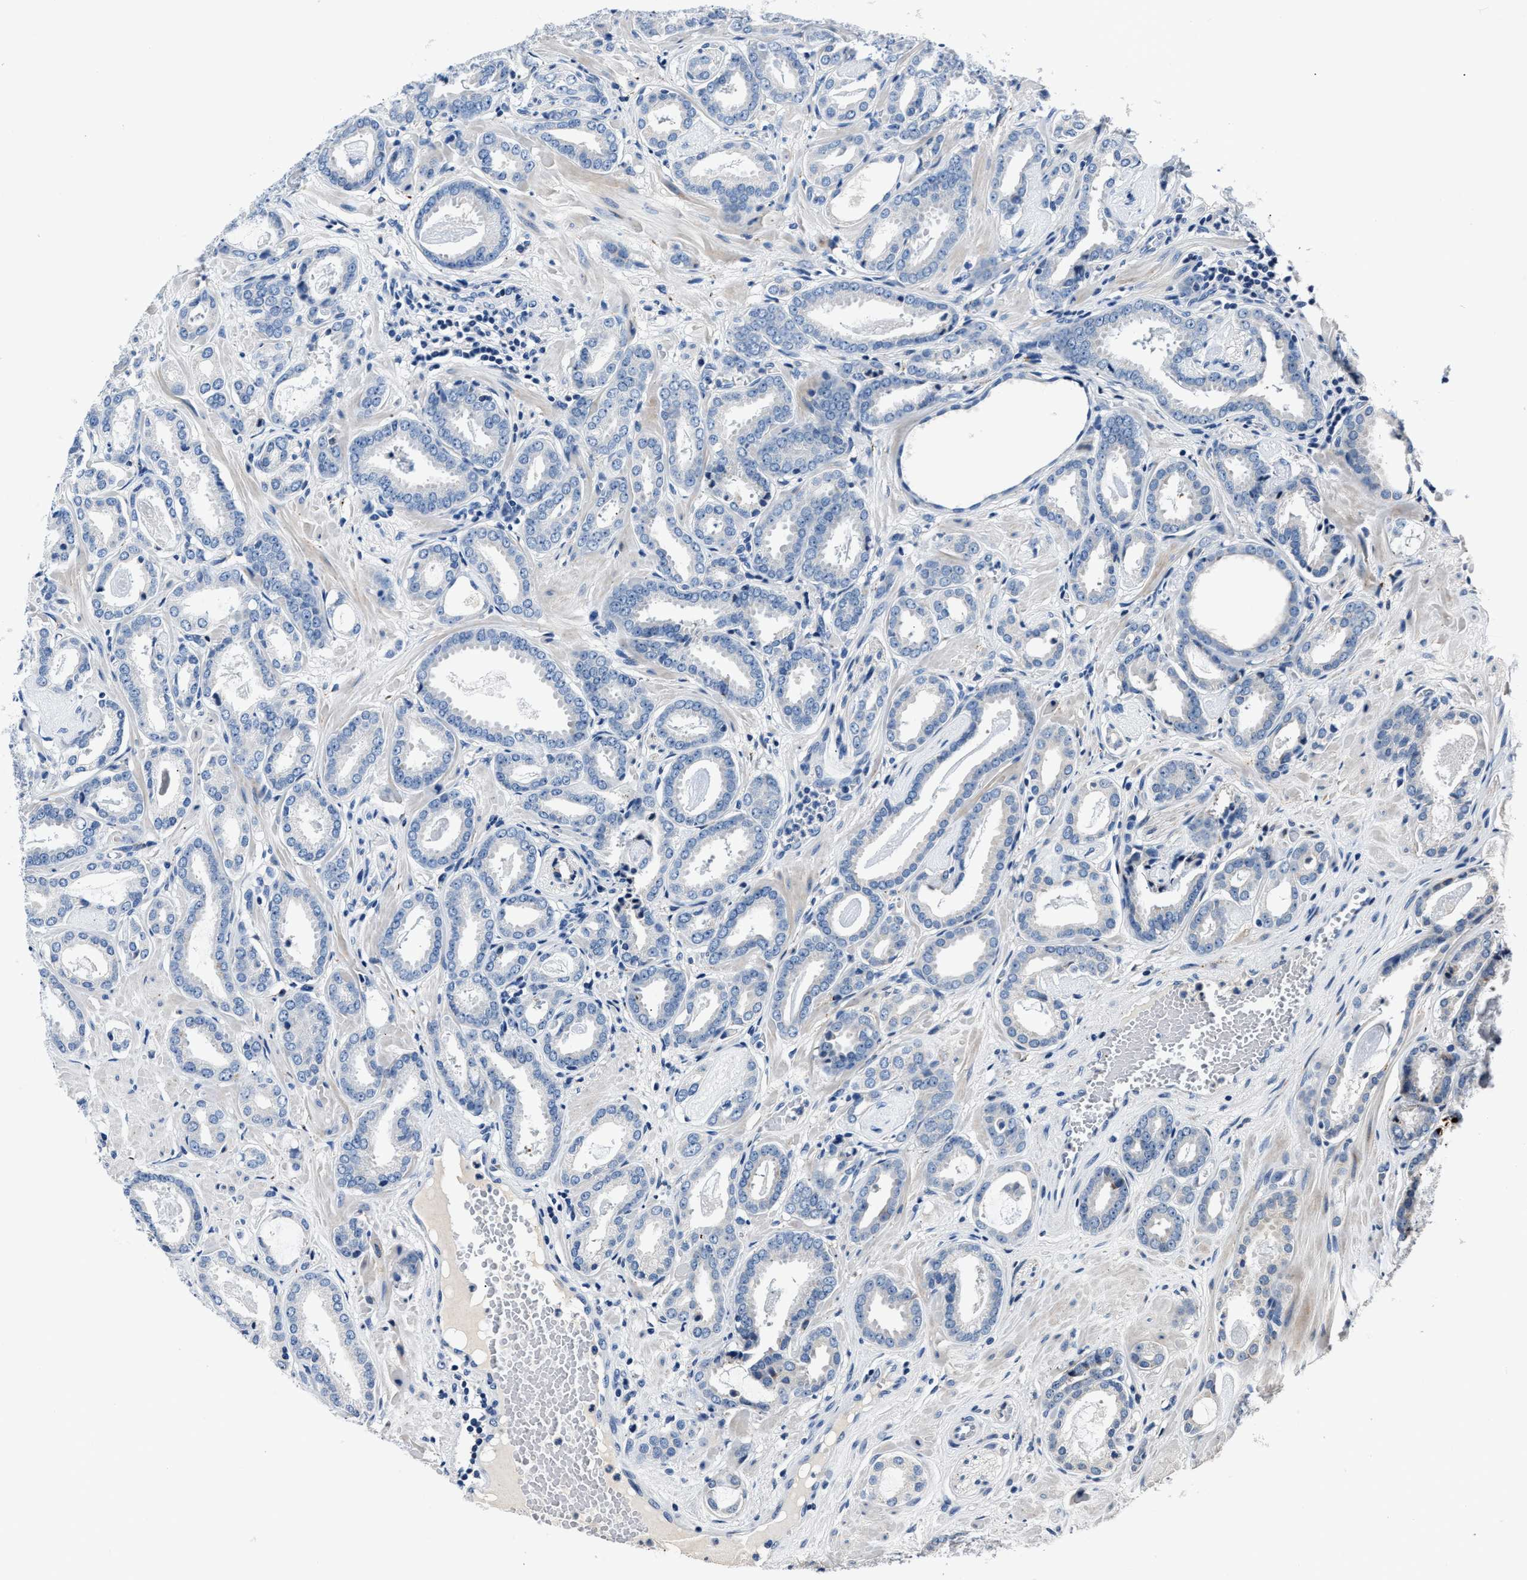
{"staining": {"intensity": "negative", "quantity": "none", "location": "none"}, "tissue": "prostate cancer", "cell_type": "Tumor cells", "image_type": "cancer", "snomed": [{"axis": "morphology", "description": "Adenocarcinoma, Low grade"}, {"axis": "topography", "description": "Prostate"}], "caption": "DAB immunohistochemical staining of prostate adenocarcinoma (low-grade) reveals no significant staining in tumor cells.", "gene": "DNAJC24", "patient": {"sex": "male", "age": 53}}